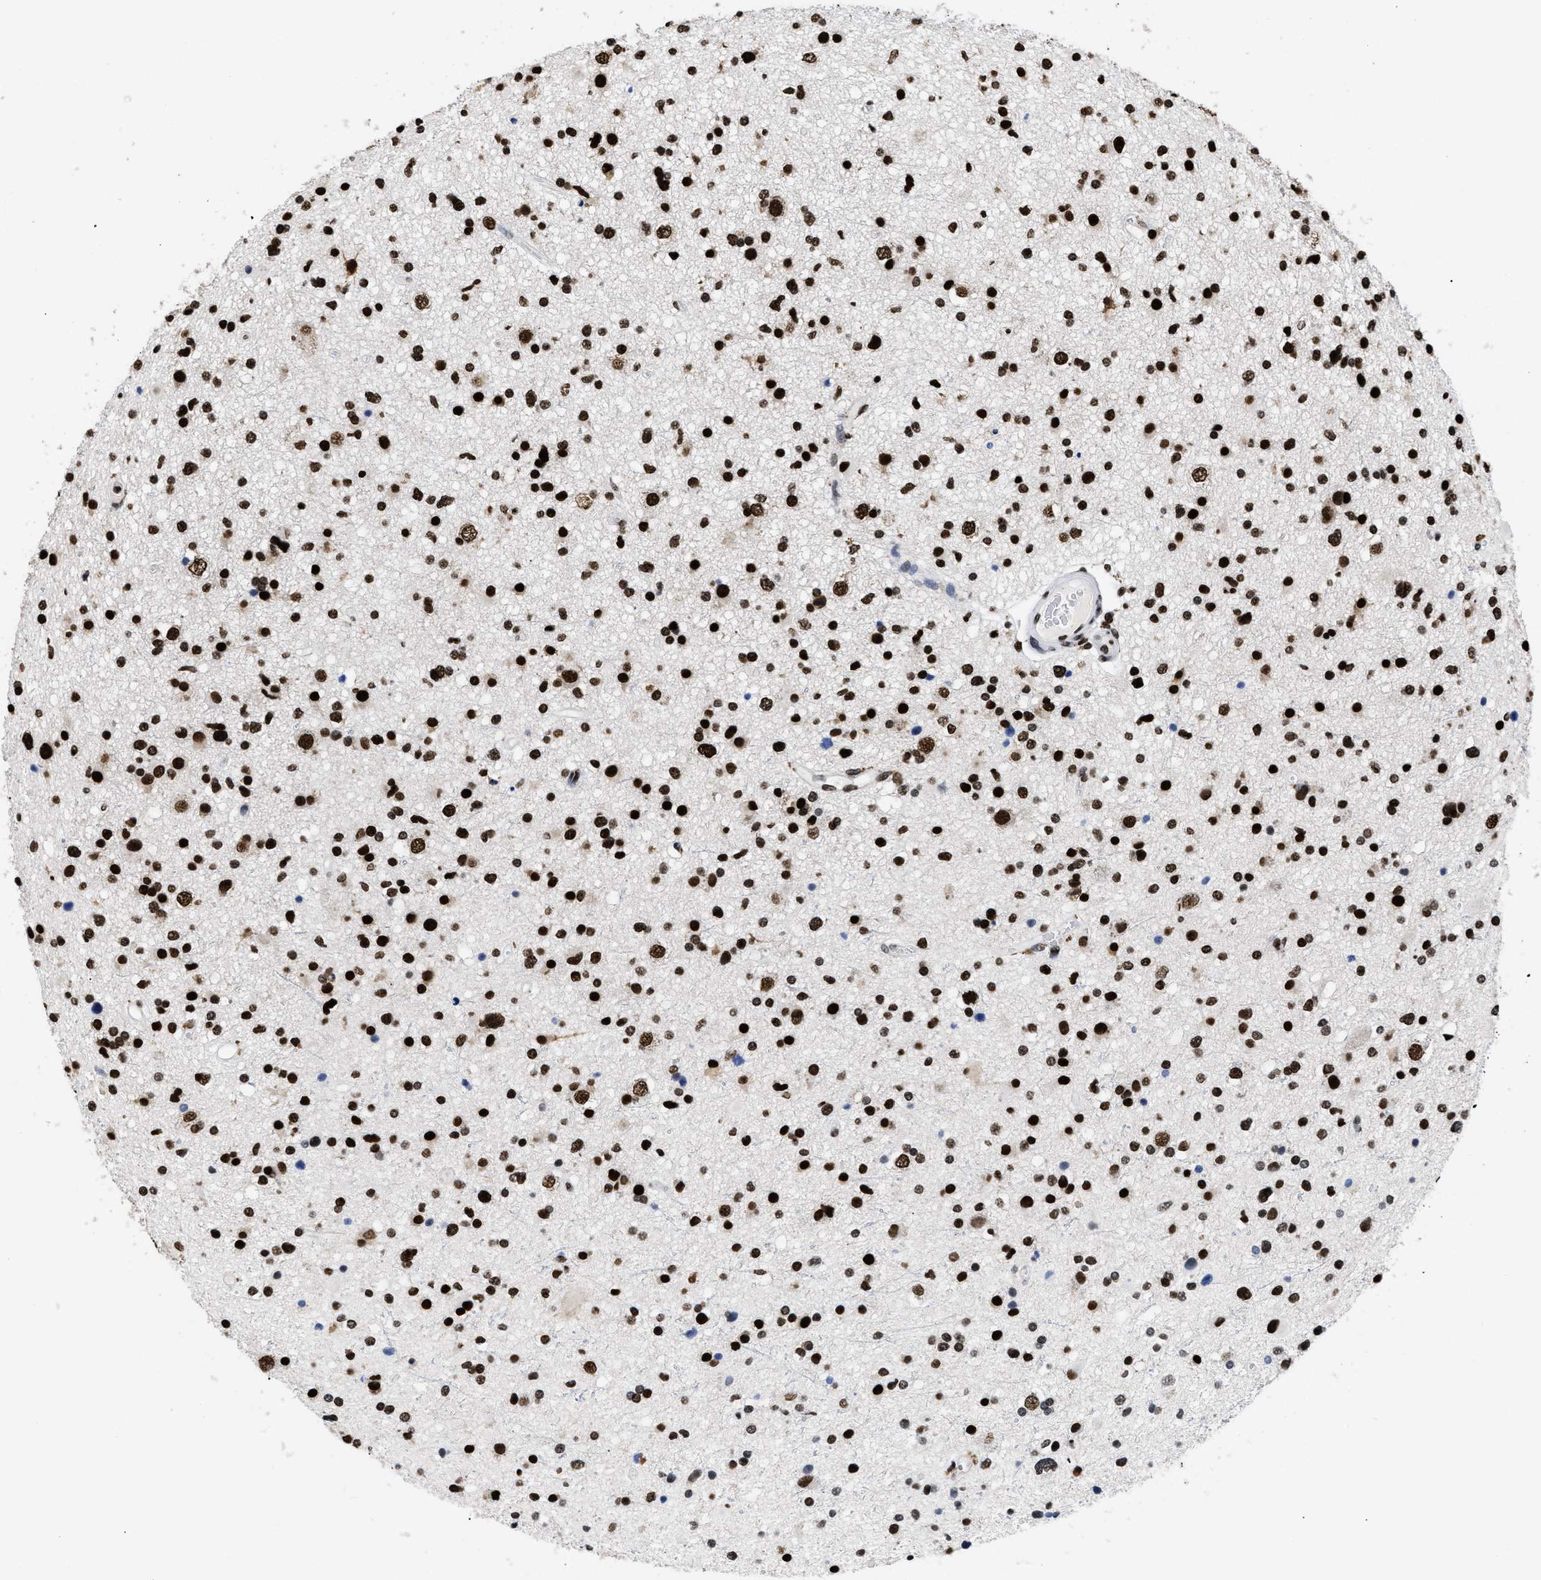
{"staining": {"intensity": "strong", "quantity": ">75%", "location": "nuclear"}, "tissue": "glioma", "cell_type": "Tumor cells", "image_type": "cancer", "snomed": [{"axis": "morphology", "description": "Glioma, malignant, High grade"}, {"axis": "topography", "description": "Brain"}], "caption": "IHC photomicrograph of neoplastic tissue: human glioma stained using immunohistochemistry (IHC) exhibits high levels of strong protein expression localized specifically in the nuclear of tumor cells, appearing as a nuclear brown color.", "gene": "CALHM3", "patient": {"sex": "male", "age": 33}}